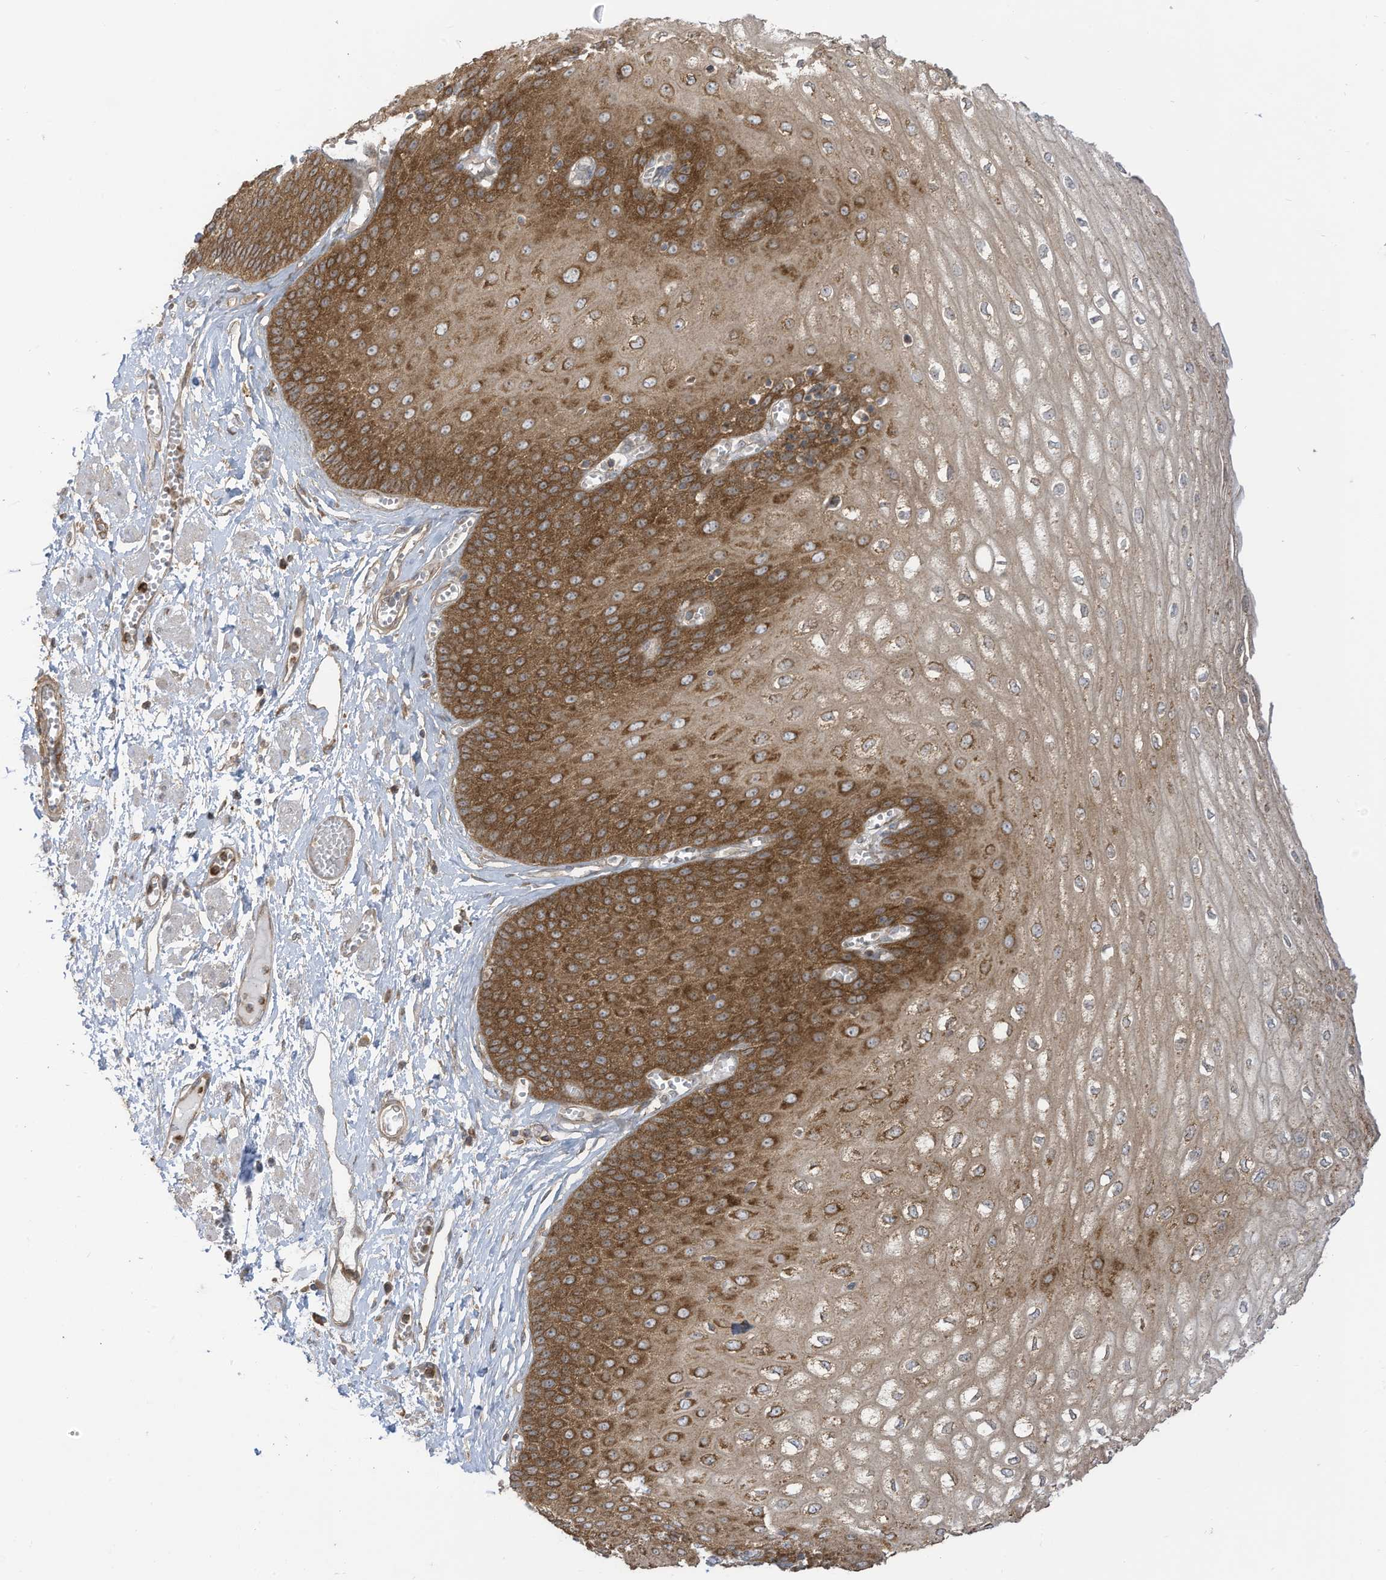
{"staining": {"intensity": "strong", "quantity": ">75%", "location": "cytoplasmic/membranous"}, "tissue": "esophagus", "cell_type": "Squamous epithelial cells", "image_type": "normal", "snomed": [{"axis": "morphology", "description": "Normal tissue, NOS"}, {"axis": "topography", "description": "Esophagus"}], "caption": "Immunohistochemistry (IHC) image of normal human esophagus stained for a protein (brown), which exhibits high levels of strong cytoplasmic/membranous positivity in approximately >75% of squamous epithelial cells.", "gene": "REPS1", "patient": {"sex": "male", "age": 60}}